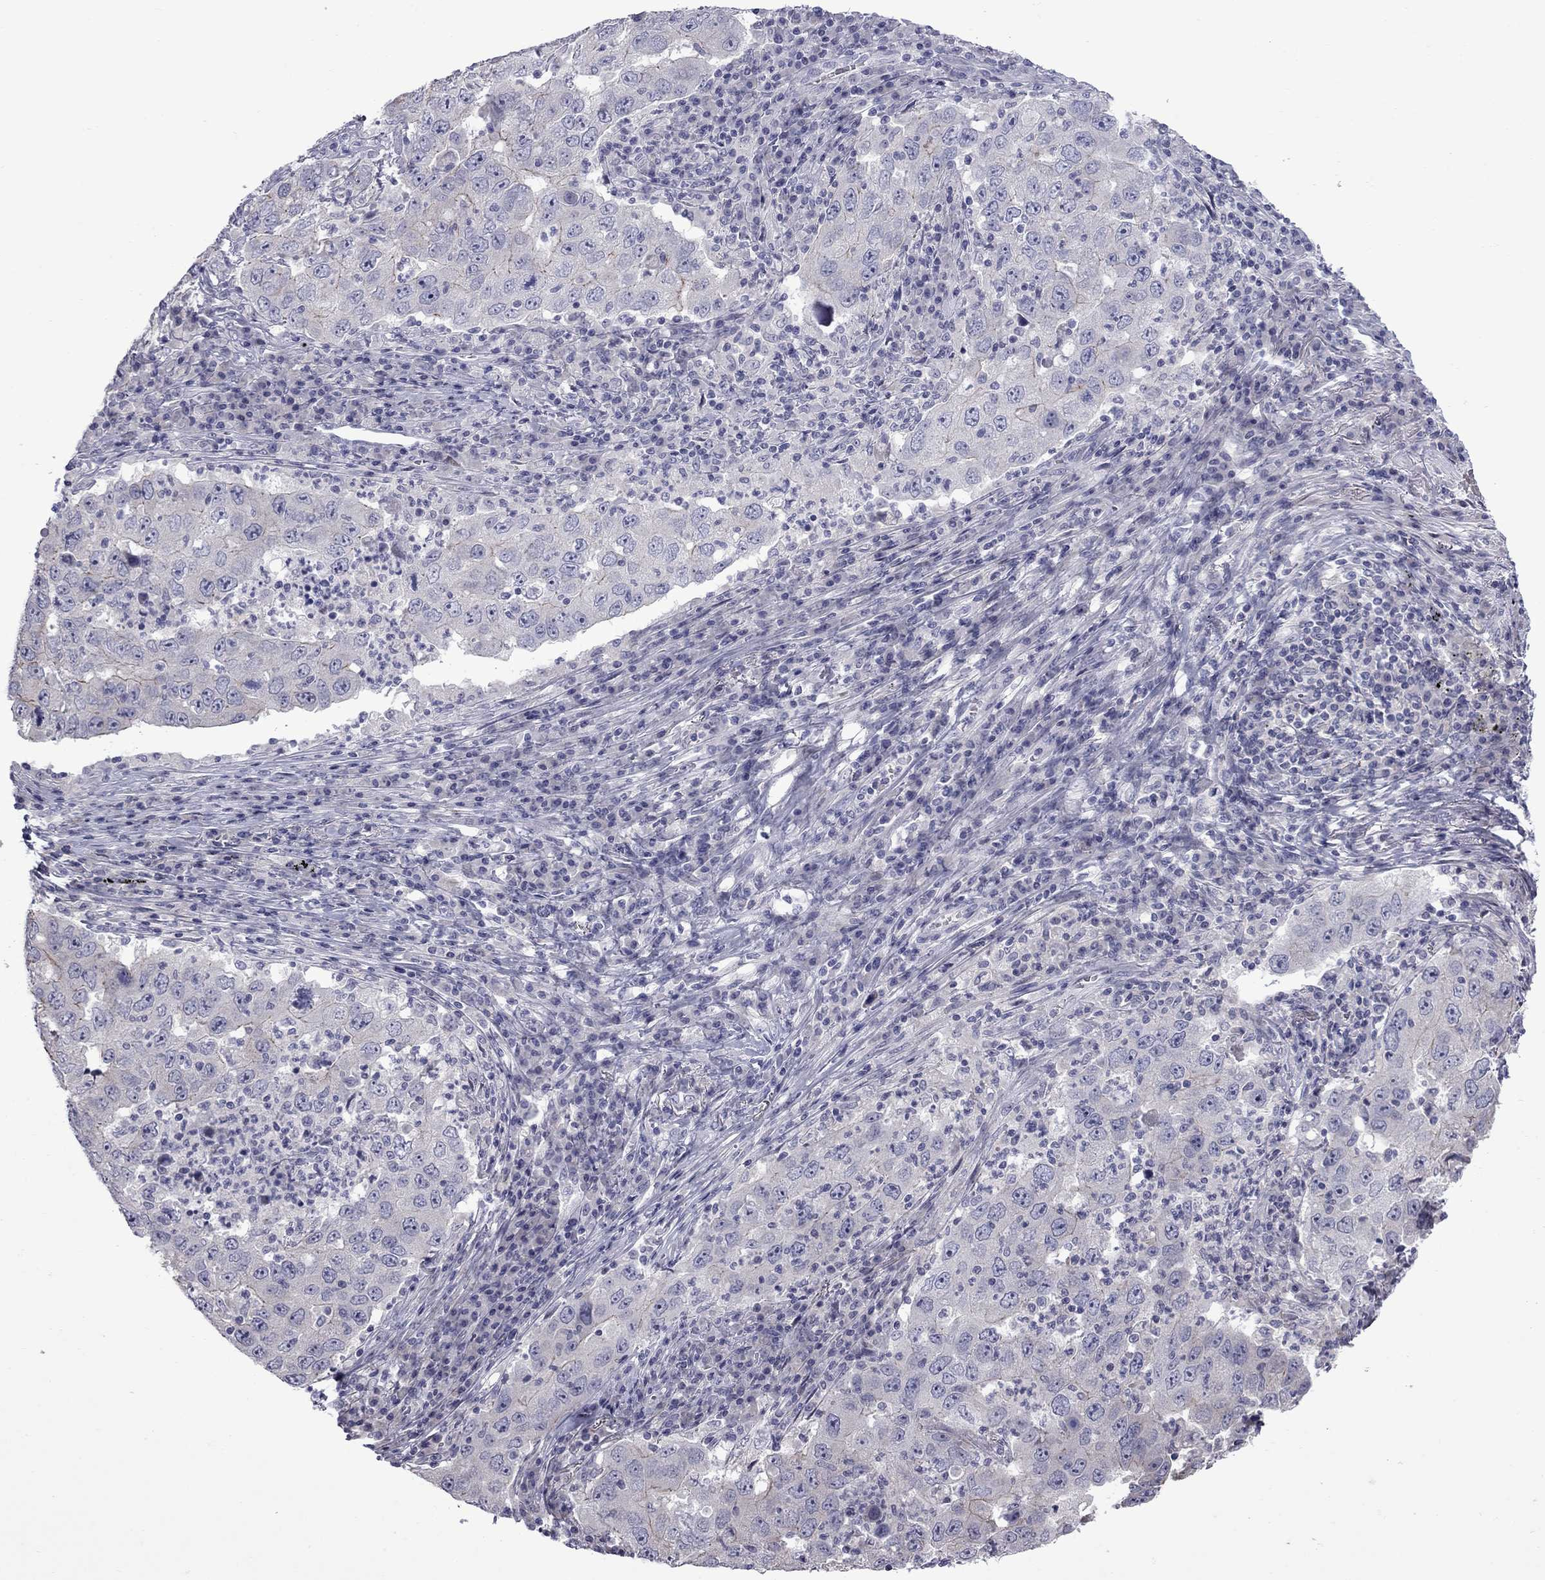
{"staining": {"intensity": "negative", "quantity": "none", "location": "none"}, "tissue": "lung cancer", "cell_type": "Tumor cells", "image_type": "cancer", "snomed": [{"axis": "morphology", "description": "Adenocarcinoma, NOS"}, {"axis": "topography", "description": "Lung"}], "caption": "High power microscopy micrograph of an immunohistochemistry (IHC) image of adenocarcinoma (lung), revealing no significant expression in tumor cells.", "gene": "NRARP", "patient": {"sex": "male", "age": 73}}